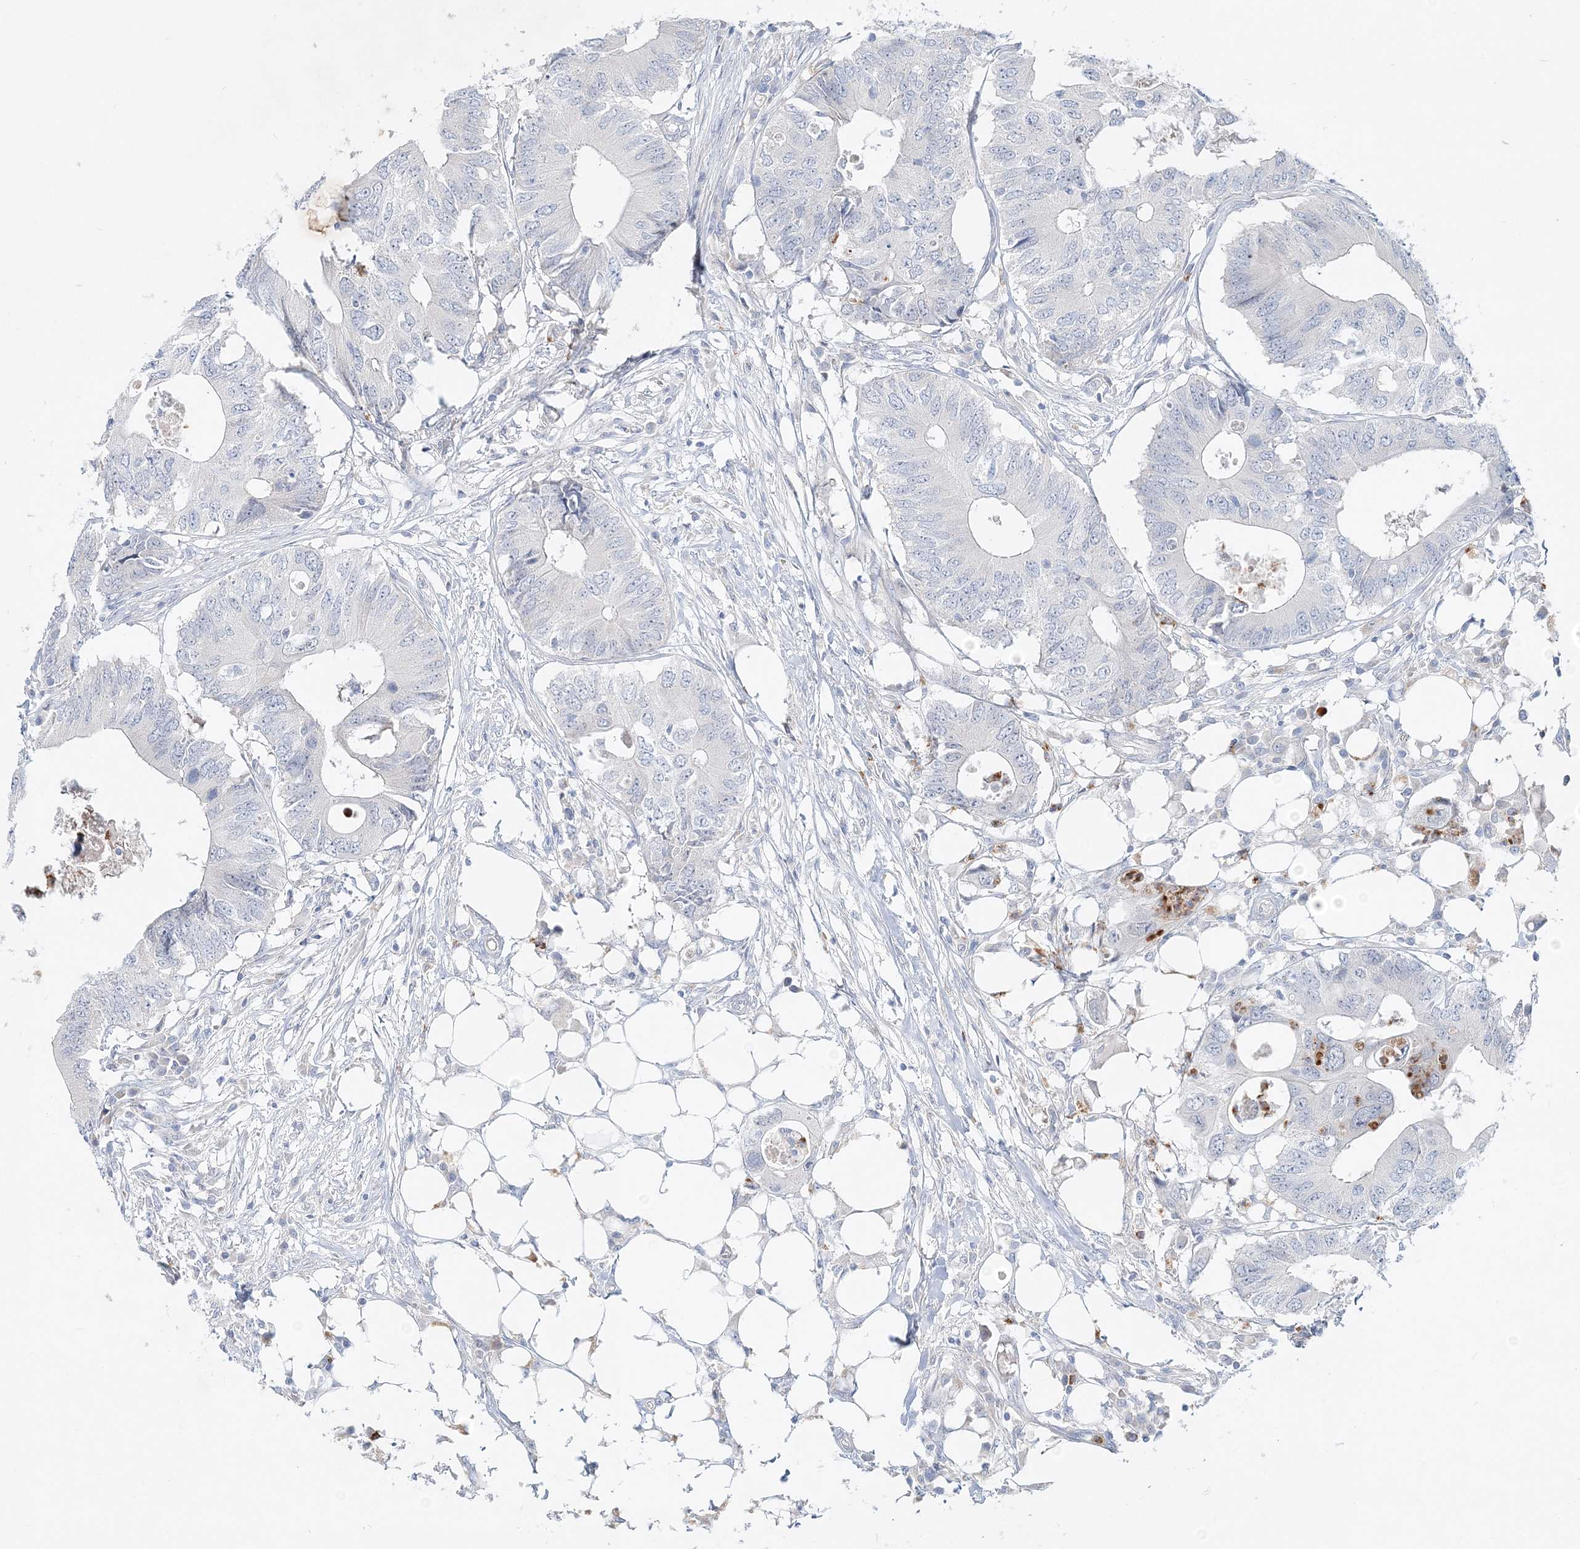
{"staining": {"intensity": "negative", "quantity": "none", "location": "none"}, "tissue": "colorectal cancer", "cell_type": "Tumor cells", "image_type": "cancer", "snomed": [{"axis": "morphology", "description": "Adenocarcinoma, NOS"}, {"axis": "topography", "description": "Colon"}], "caption": "DAB immunohistochemical staining of human colorectal cancer (adenocarcinoma) displays no significant staining in tumor cells.", "gene": "DNAH5", "patient": {"sex": "male", "age": 71}}